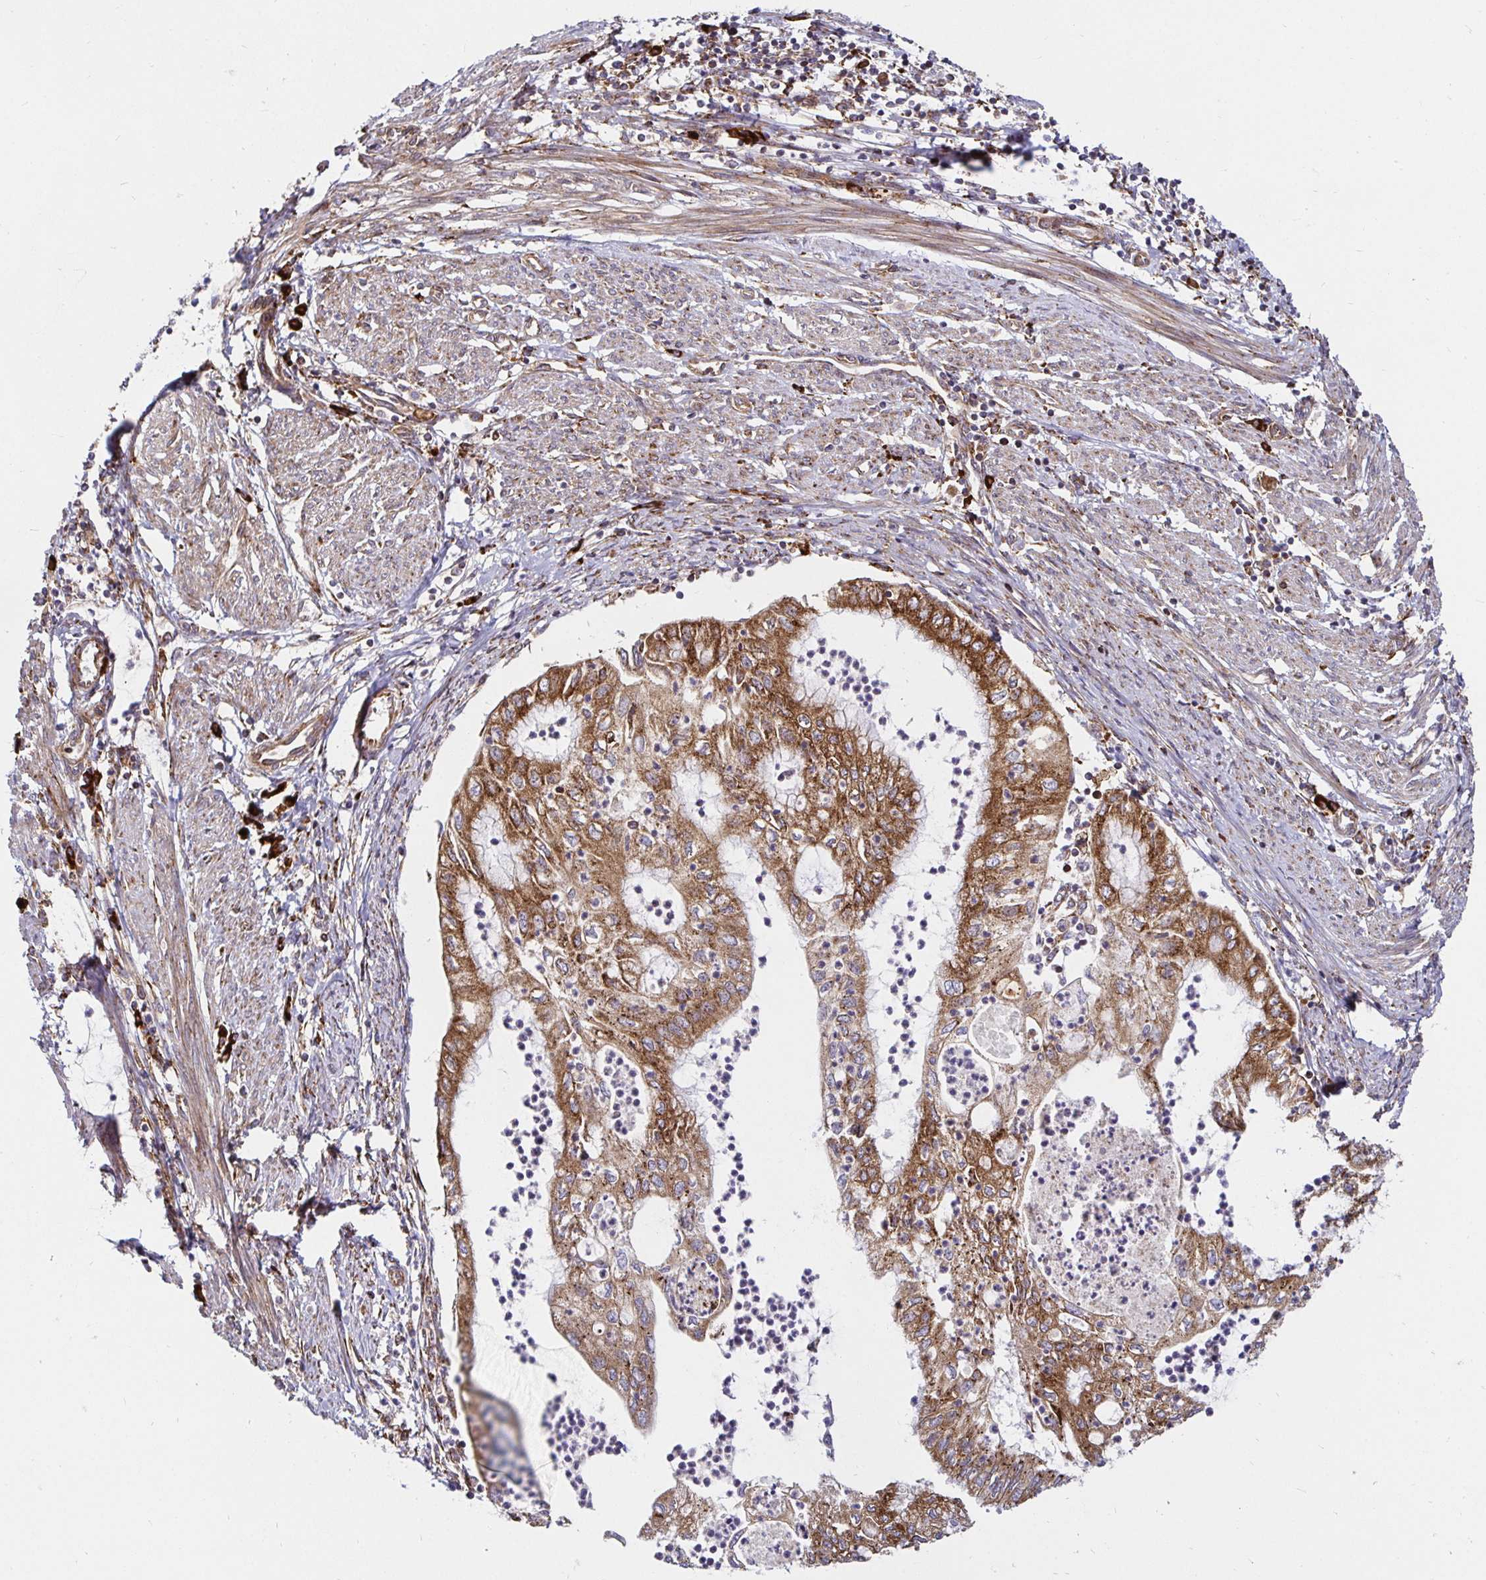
{"staining": {"intensity": "moderate", "quantity": ">75%", "location": "cytoplasmic/membranous"}, "tissue": "endometrial cancer", "cell_type": "Tumor cells", "image_type": "cancer", "snomed": [{"axis": "morphology", "description": "Adenocarcinoma, NOS"}, {"axis": "topography", "description": "Endometrium"}], "caption": "Human endometrial cancer stained for a protein (brown) shows moderate cytoplasmic/membranous positive positivity in approximately >75% of tumor cells.", "gene": "SMYD3", "patient": {"sex": "female", "age": 75}}